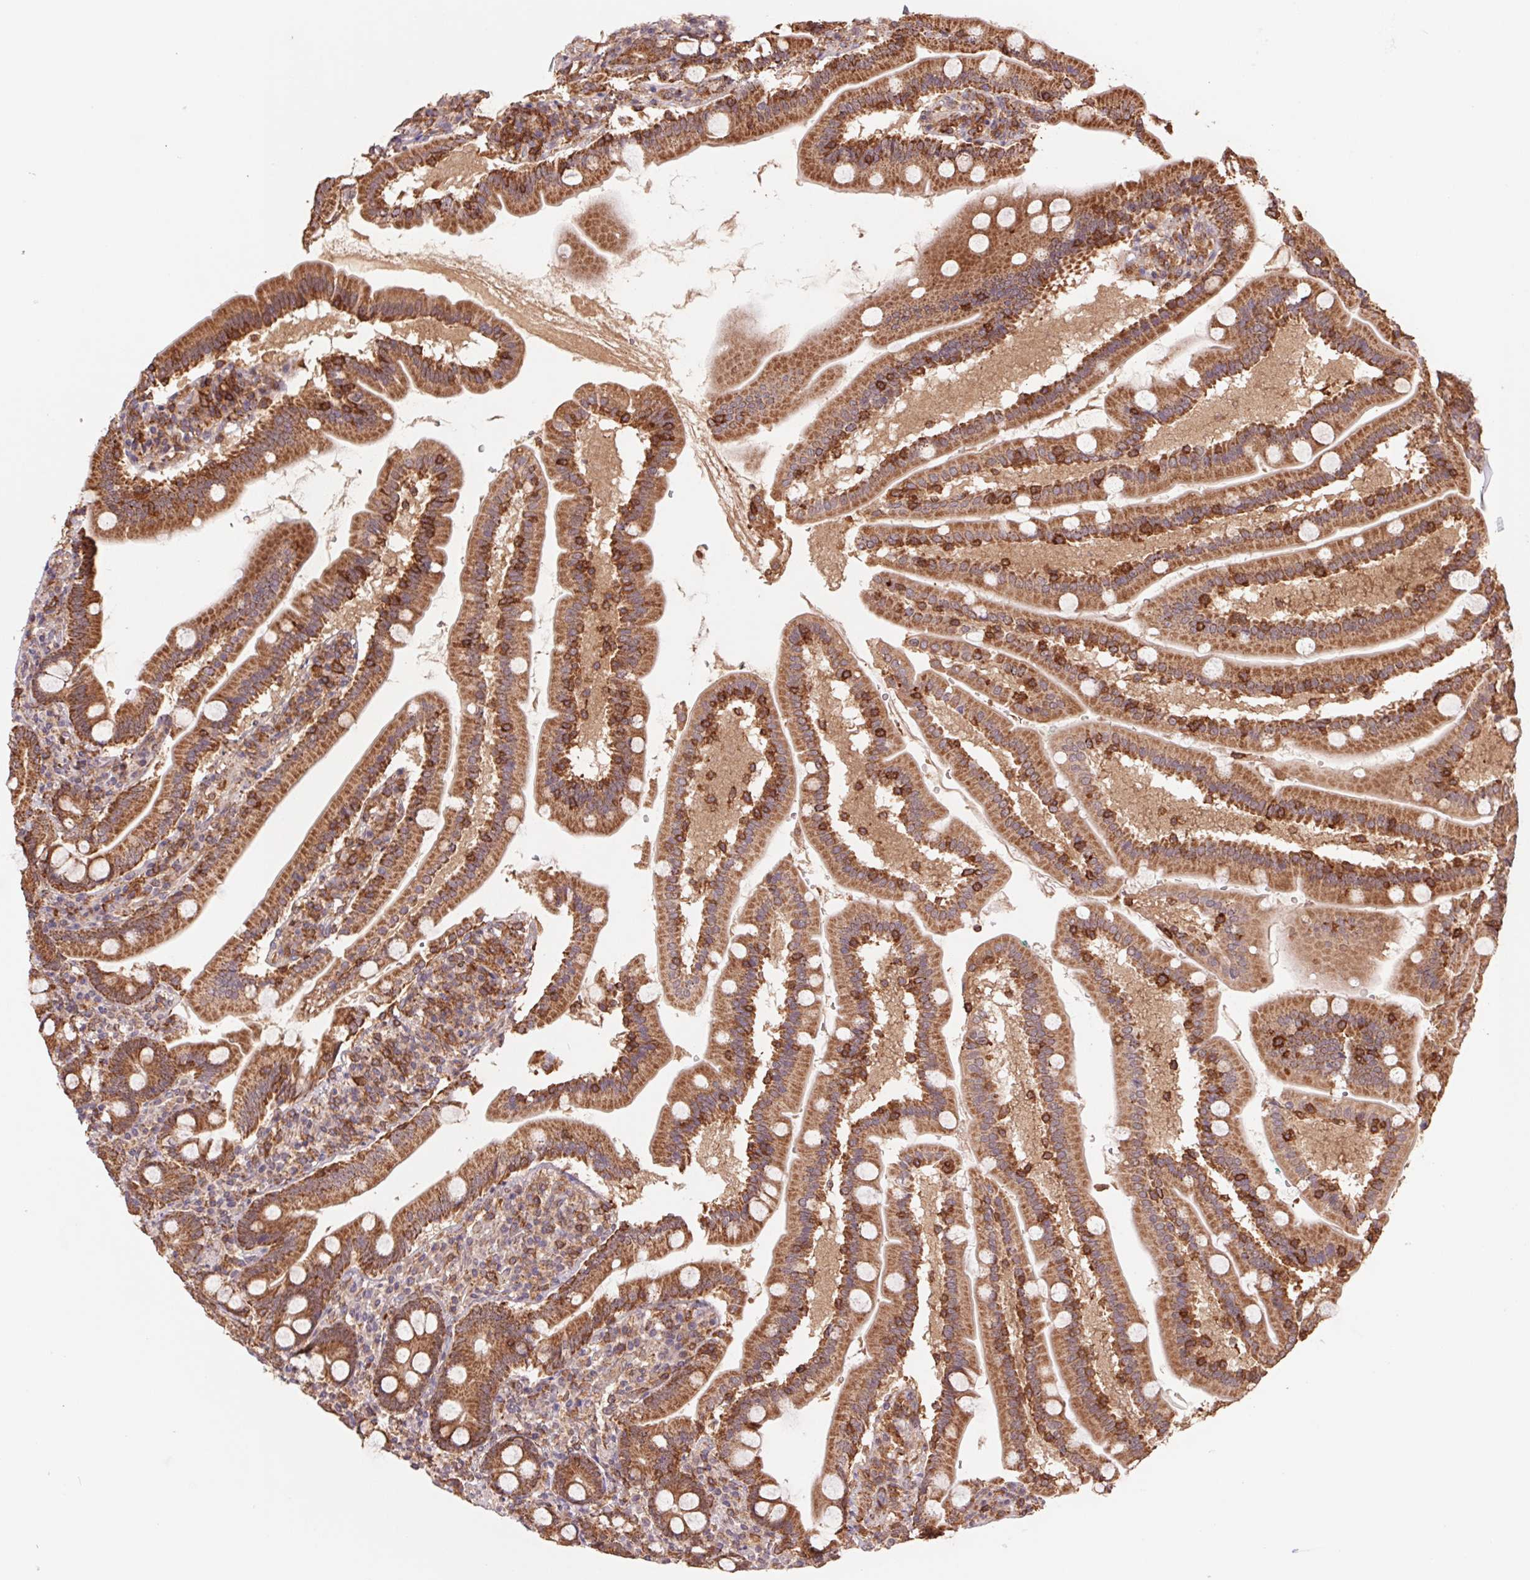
{"staining": {"intensity": "strong", "quantity": ">75%", "location": "cytoplasmic/membranous"}, "tissue": "duodenum", "cell_type": "Glandular cells", "image_type": "normal", "snomed": [{"axis": "morphology", "description": "Normal tissue, NOS"}, {"axis": "topography", "description": "Duodenum"}], "caption": "Immunohistochemistry (DAB (3,3'-diaminobenzidine)) staining of normal human duodenum demonstrates strong cytoplasmic/membranous protein positivity in about >75% of glandular cells. (DAB IHC with brightfield microscopy, high magnification).", "gene": "URM1", "patient": {"sex": "female", "age": 67}}